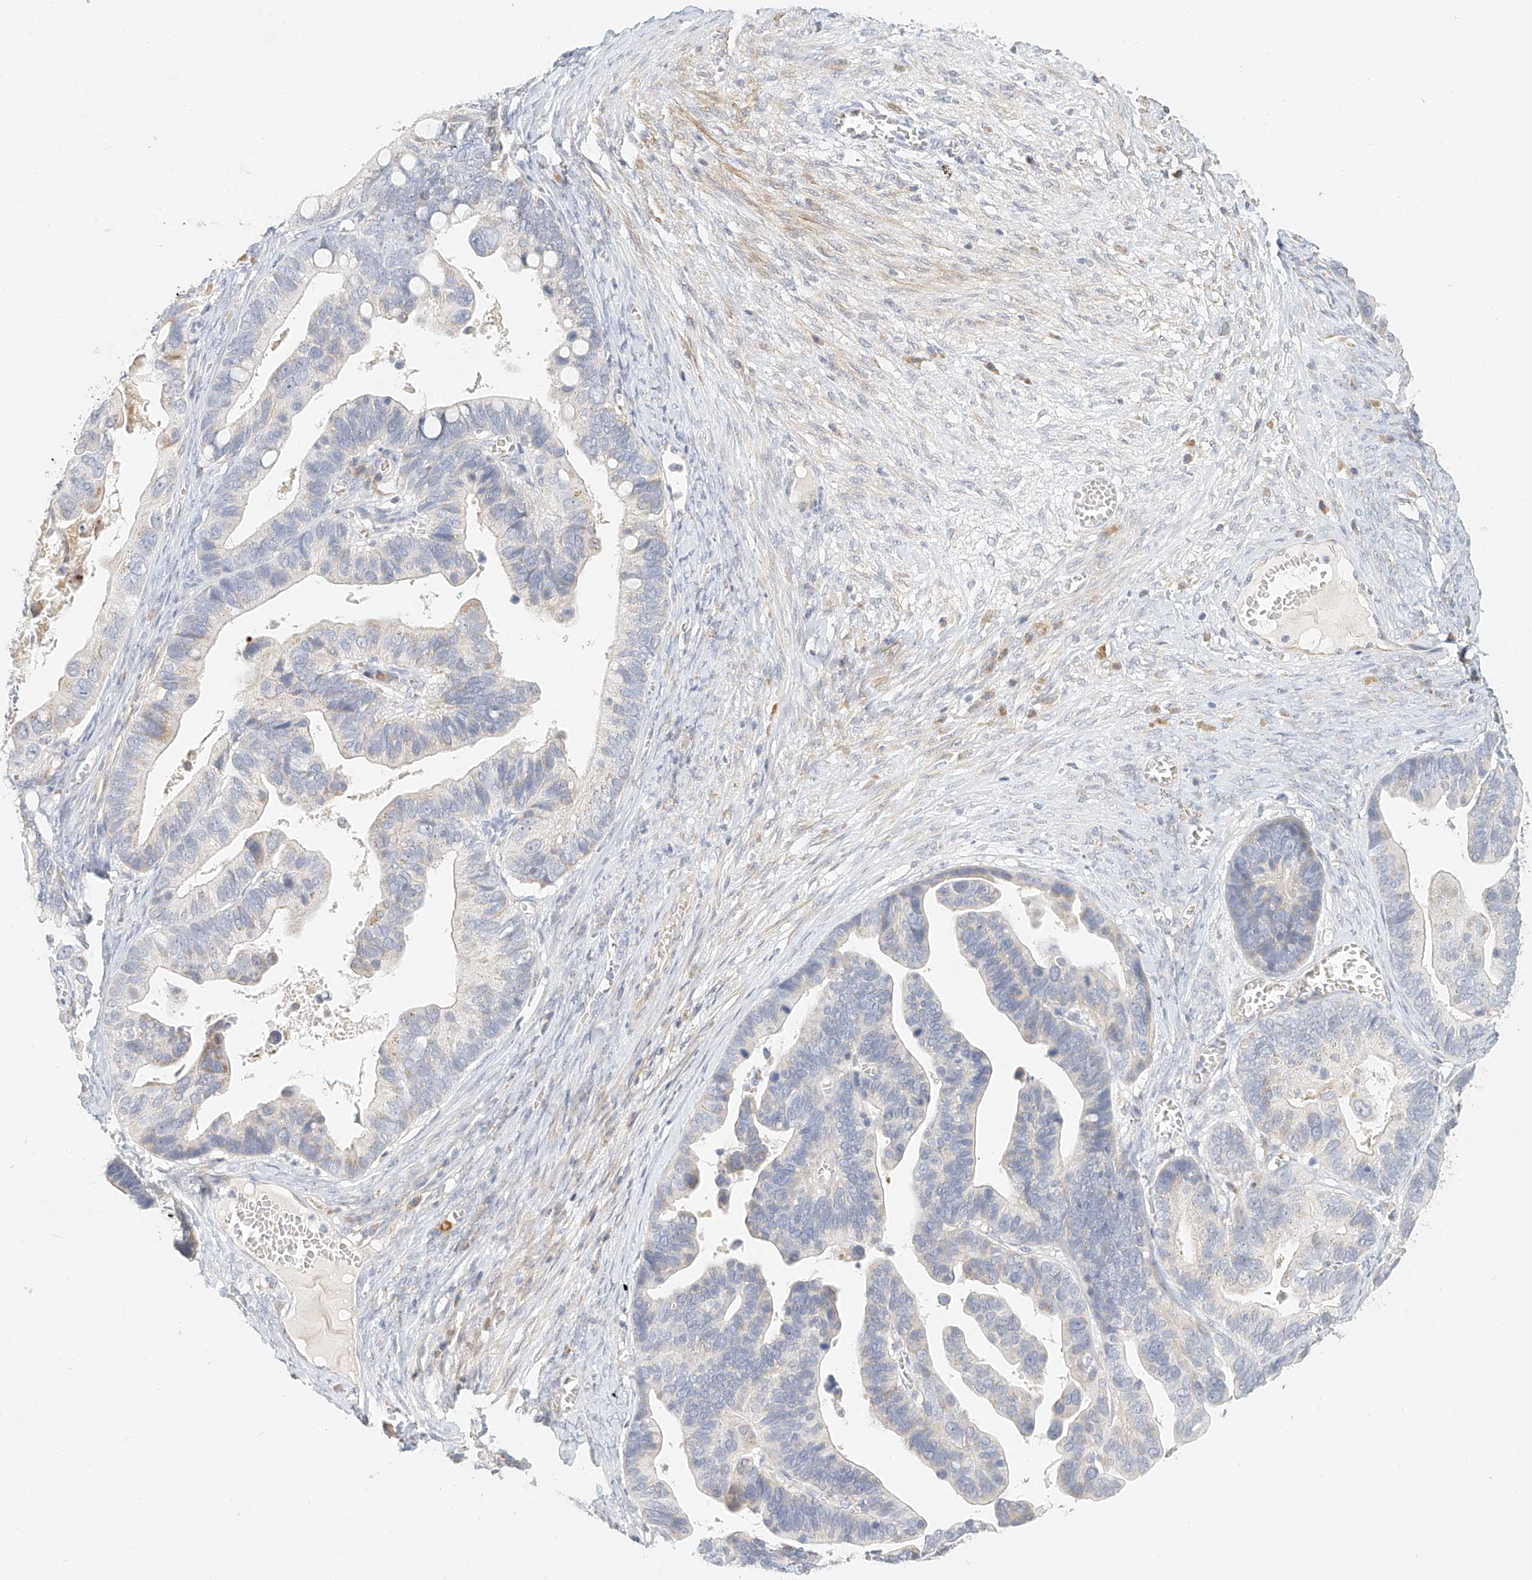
{"staining": {"intensity": "negative", "quantity": "none", "location": "none"}, "tissue": "ovarian cancer", "cell_type": "Tumor cells", "image_type": "cancer", "snomed": [{"axis": "morphology", "description": "Cystadenocarcinoma, serous, NOS"}, {"axis": "topography", "description": "Ovary"}], "caption": "Serous cystadenocarcinoma (ovarian) stained for a protein using immunohistochemistry reveals no staining tumor cells.", "gene": "CXorf58", "patient": {"sex": "female", "age": 56}}